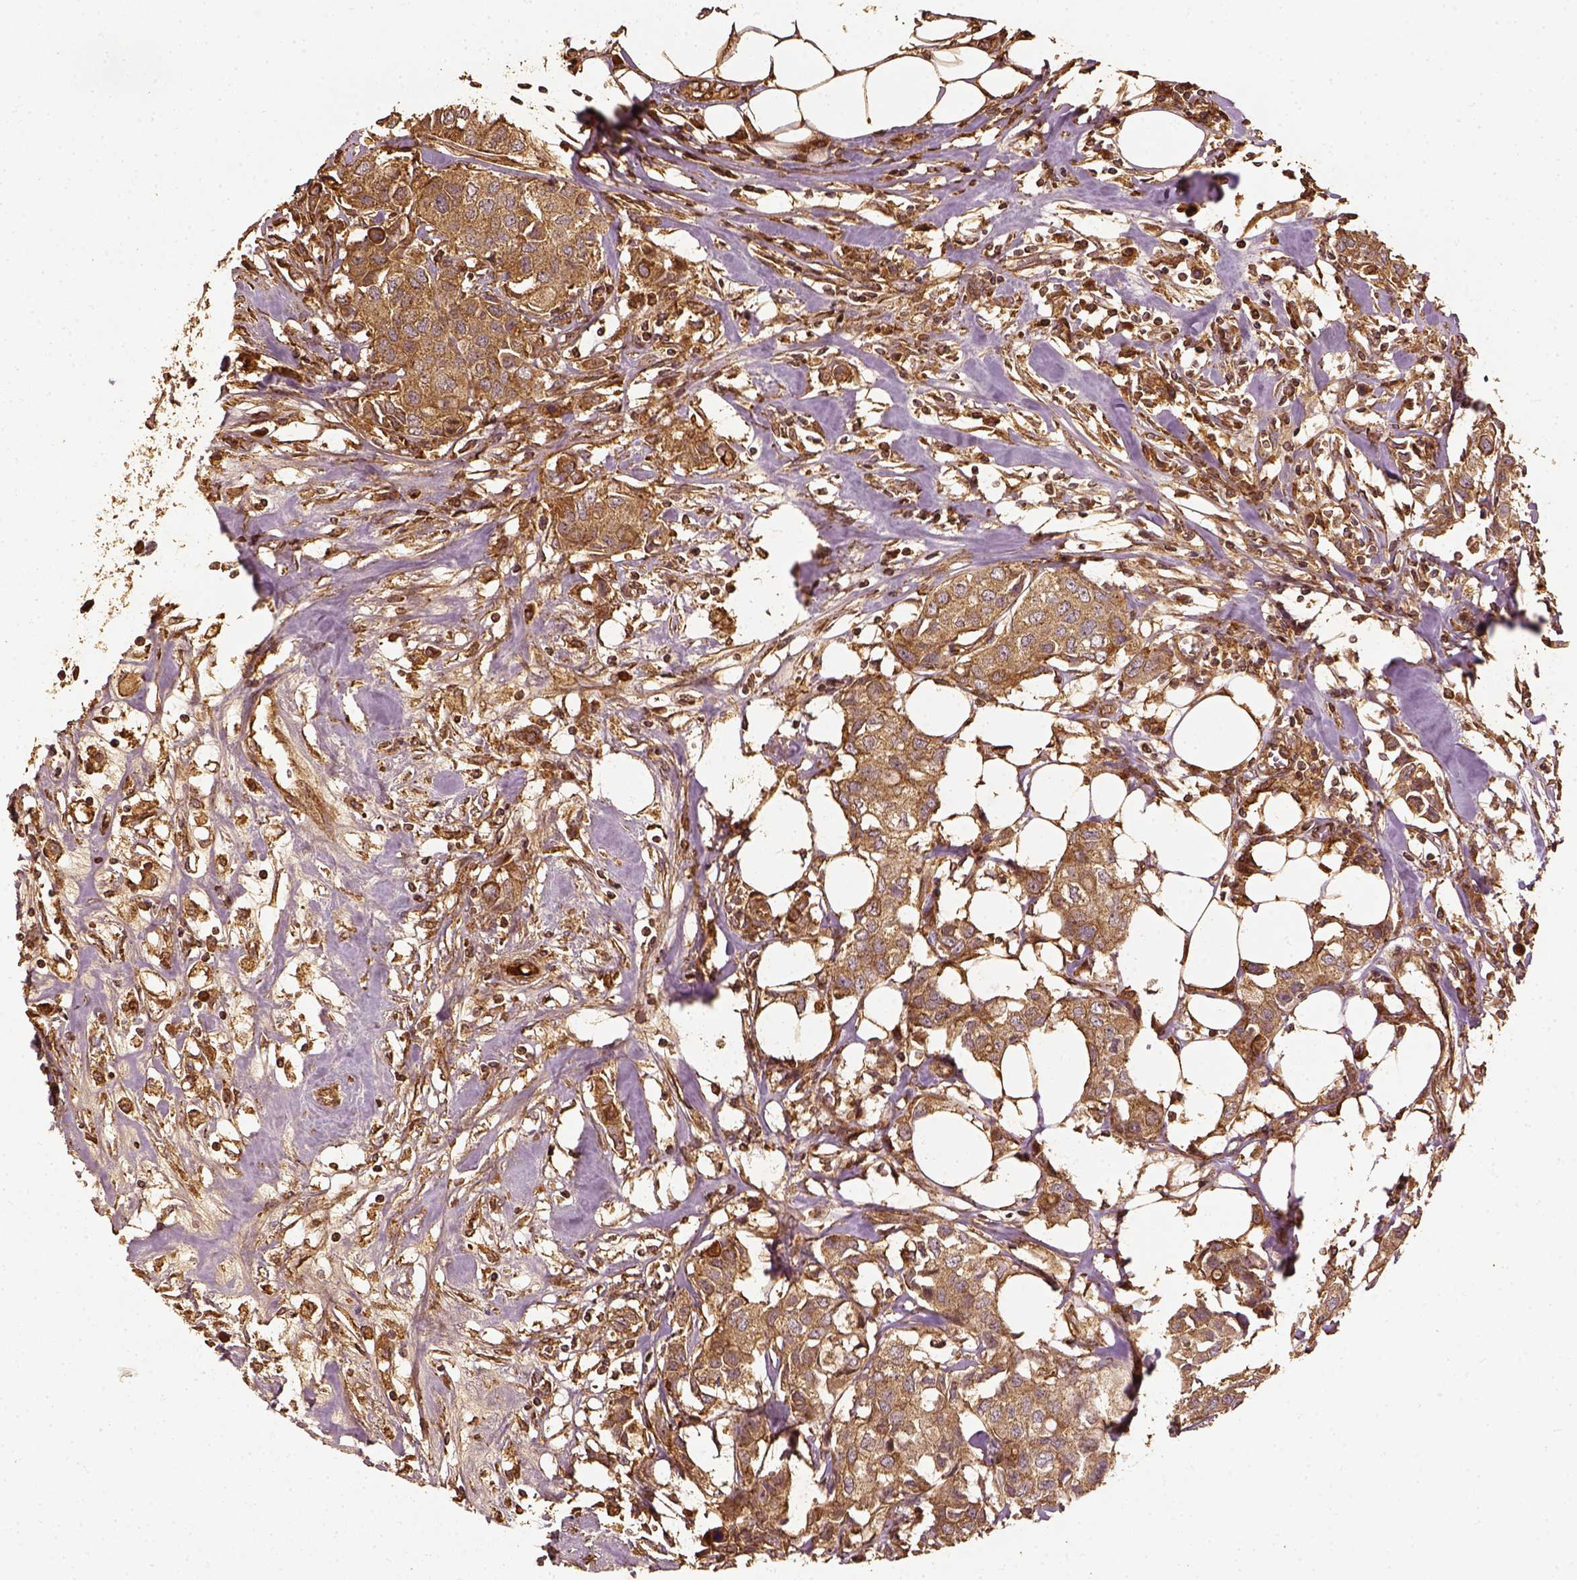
{"staining": {"intensity": "moderate", "quantity": ">75%", "location": "cytoplasmic/membranous"}, "tissue": "breast cancer", "cell_type": "Tumor cells", "image_type": "cancer", "snomed": [{"axis": "morphology", "description": "Duct carcinoma"}, {"axis": "topography", "description": "Breast"}], "caption": "Protein expression analysis of breast cancer (infiltrating ductal carcinoma) exhibits moderate cytoplasmic/membranous expression in about >75% of tumor cells.", "gene": "VEGFA", "patient": {"sex": "female", "age": 80}}